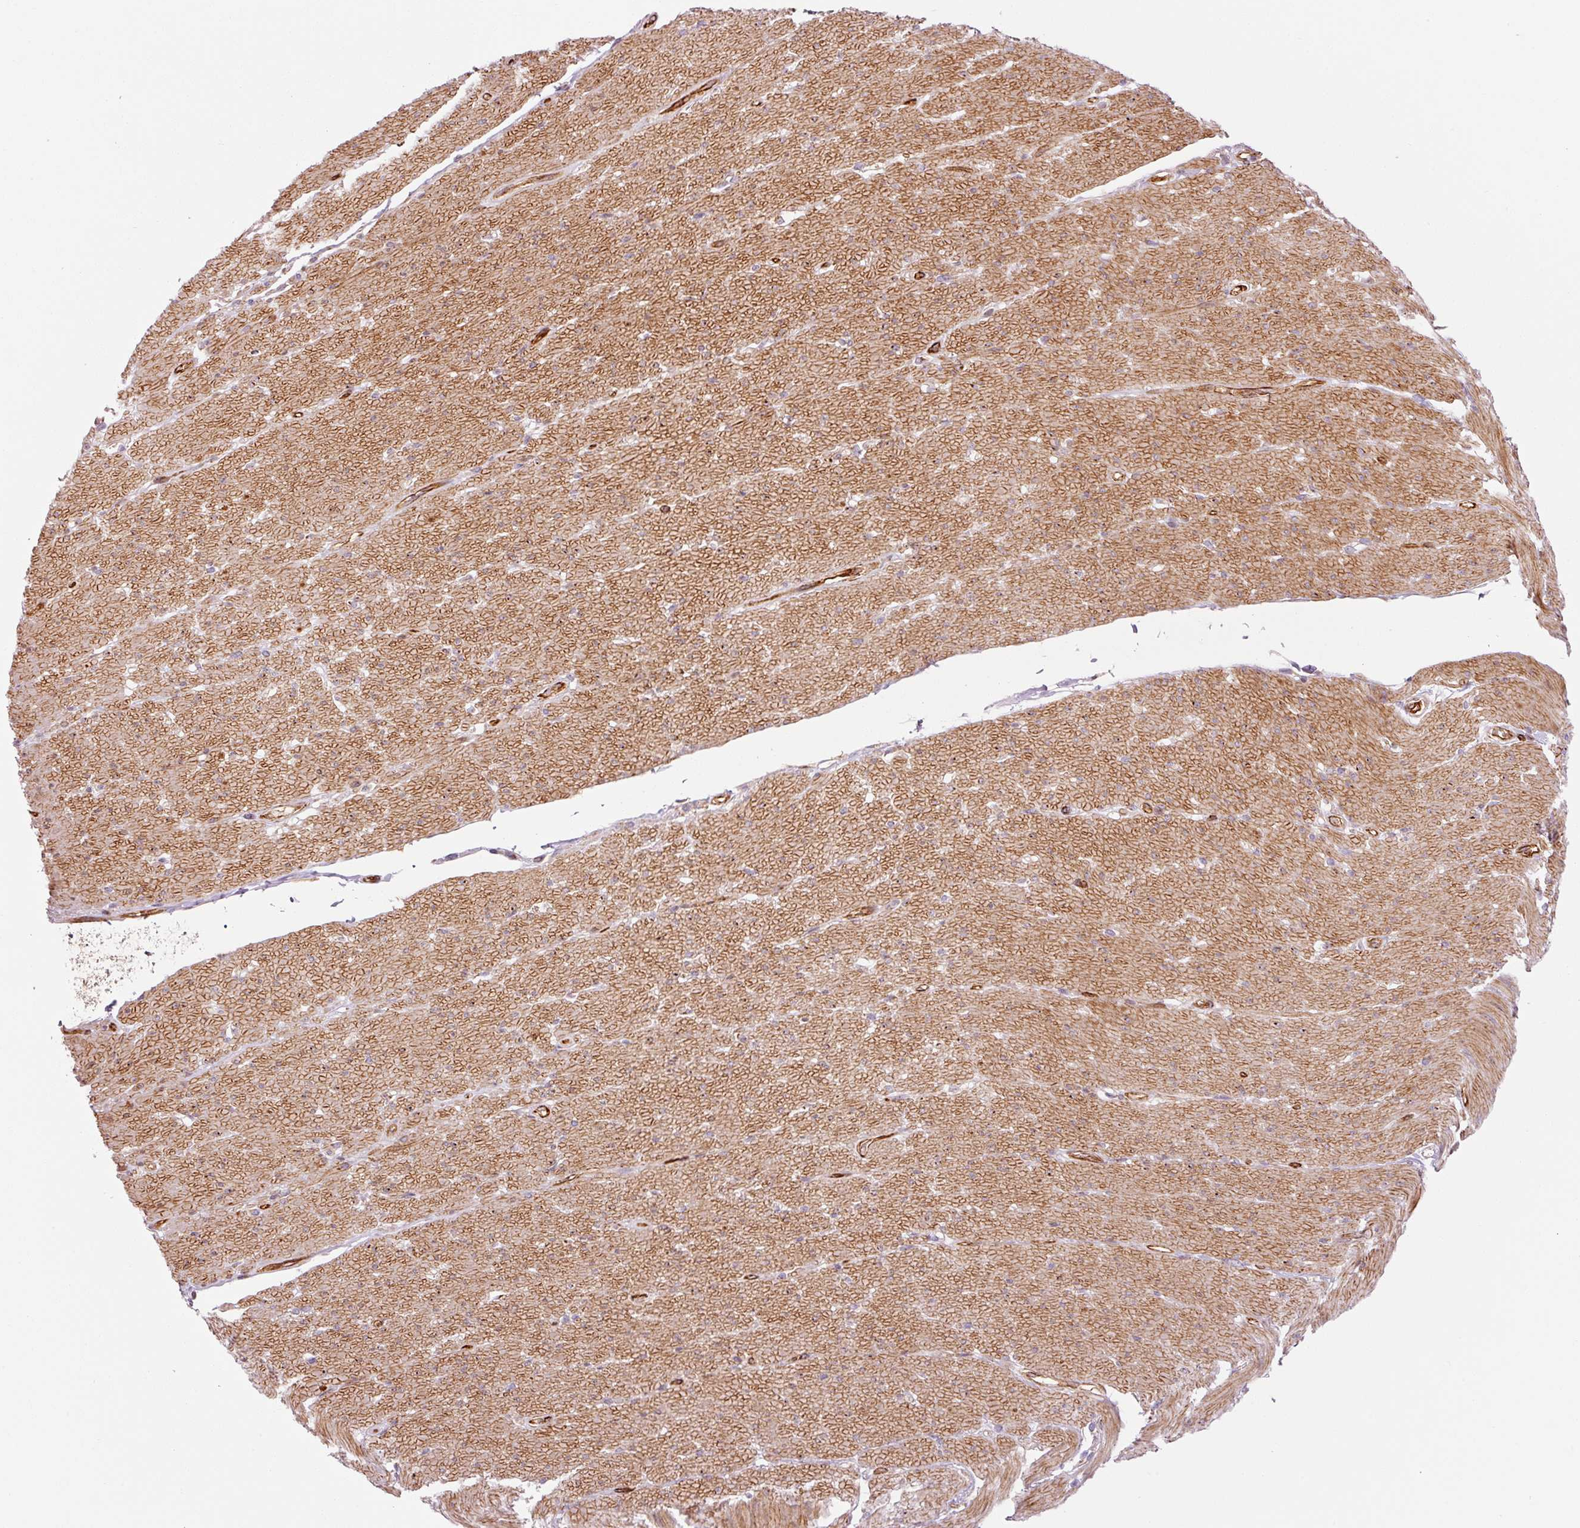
{"staining": {"intensity": "strong", "quantity": ">75%", "location": "cytoplasmic/membranous"}, "tissue": "smooth muscle", "cell_type": "Smooth muscle cells", "image_type": "normal", "snomed": [{"axis": "morphology", "description": "Normal tissue, NOS"}, {"axis": "topography", "description": "Smooth muscle"}, {"axis": "topography", "description": "Rectum"}], "caption": "Immunohistochemical staining of benign smooth muscle displays high levels of strong cytoplasmic/membranous staining in about >75% of smooth muscle cells.", "gene": "LIMK2", "patient": {"sex": "male", "age": 53}}